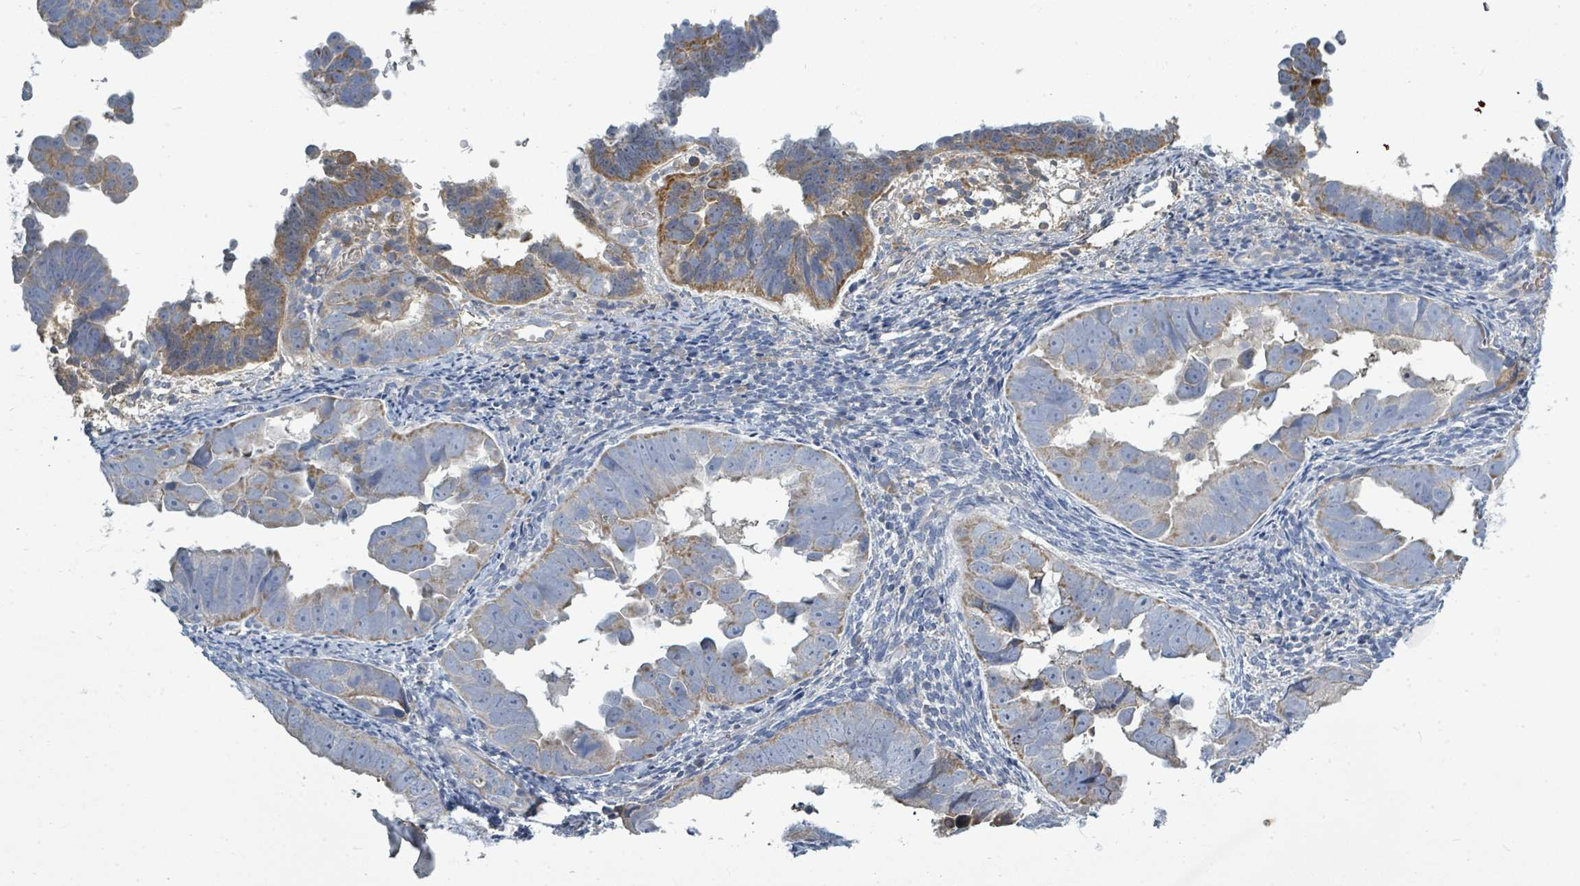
{"staining": {"intensity": "moderate", "quantity": "25%-75%", "location": "cytoplasmic/membranous"}, "tissue": "endometrial cancer", "cell_type": "Tumor cells", "image_type": "cancer", "snomed": [{"axis": "morphology", "description": "Adenocarcinoma, NOS"}, {"axis": "topography", "description": "Endometrium"}], "caption": "This image exhibits IHC staining of human adenocarcinoma (endometrial), with medium moderate cytoplasmic/membranous expression in approximately 25%-75% of tumor cells.", "gene": "SLC25A23", "patient": {"sex": "female", "age": 75}}